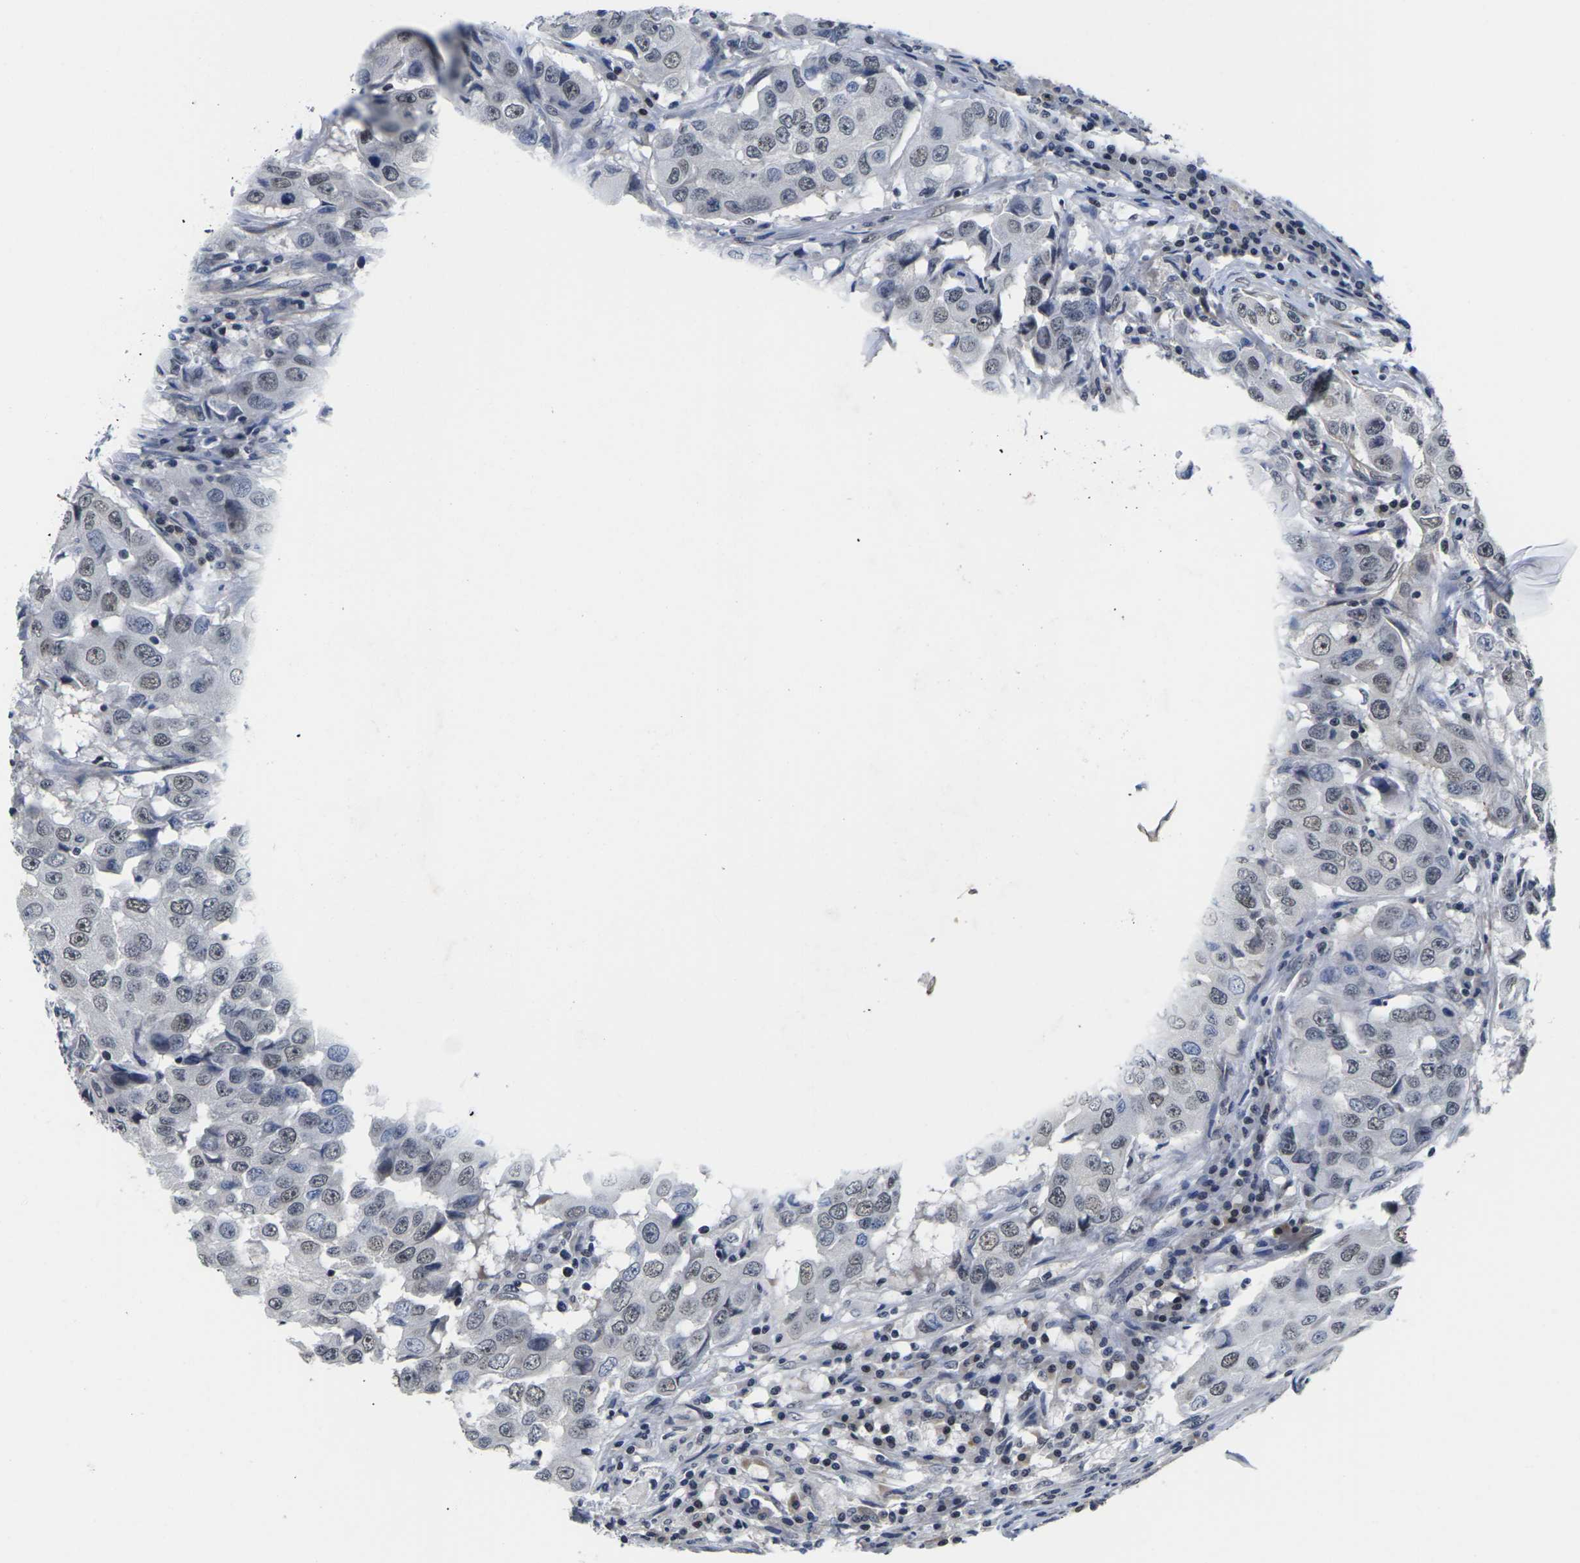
{"staining": {"intensity": "weak", "quantity": "<25%", "location": "nuclear"}, "tissue": "breast cancer", "cell_type": "Tumor cells", "image_type": "cancer", "snomed": [{"axis": "morphology", "description": "Duct carcinoma"}, {"axis": "topography", "description": "Breast"}], "caption": "Tumor cells are negative for brown protein staining in breast cancer (intraductal carcinoma).", "gene": "ST6GAL2", "patient": {"sex": "female", "age": 27}}